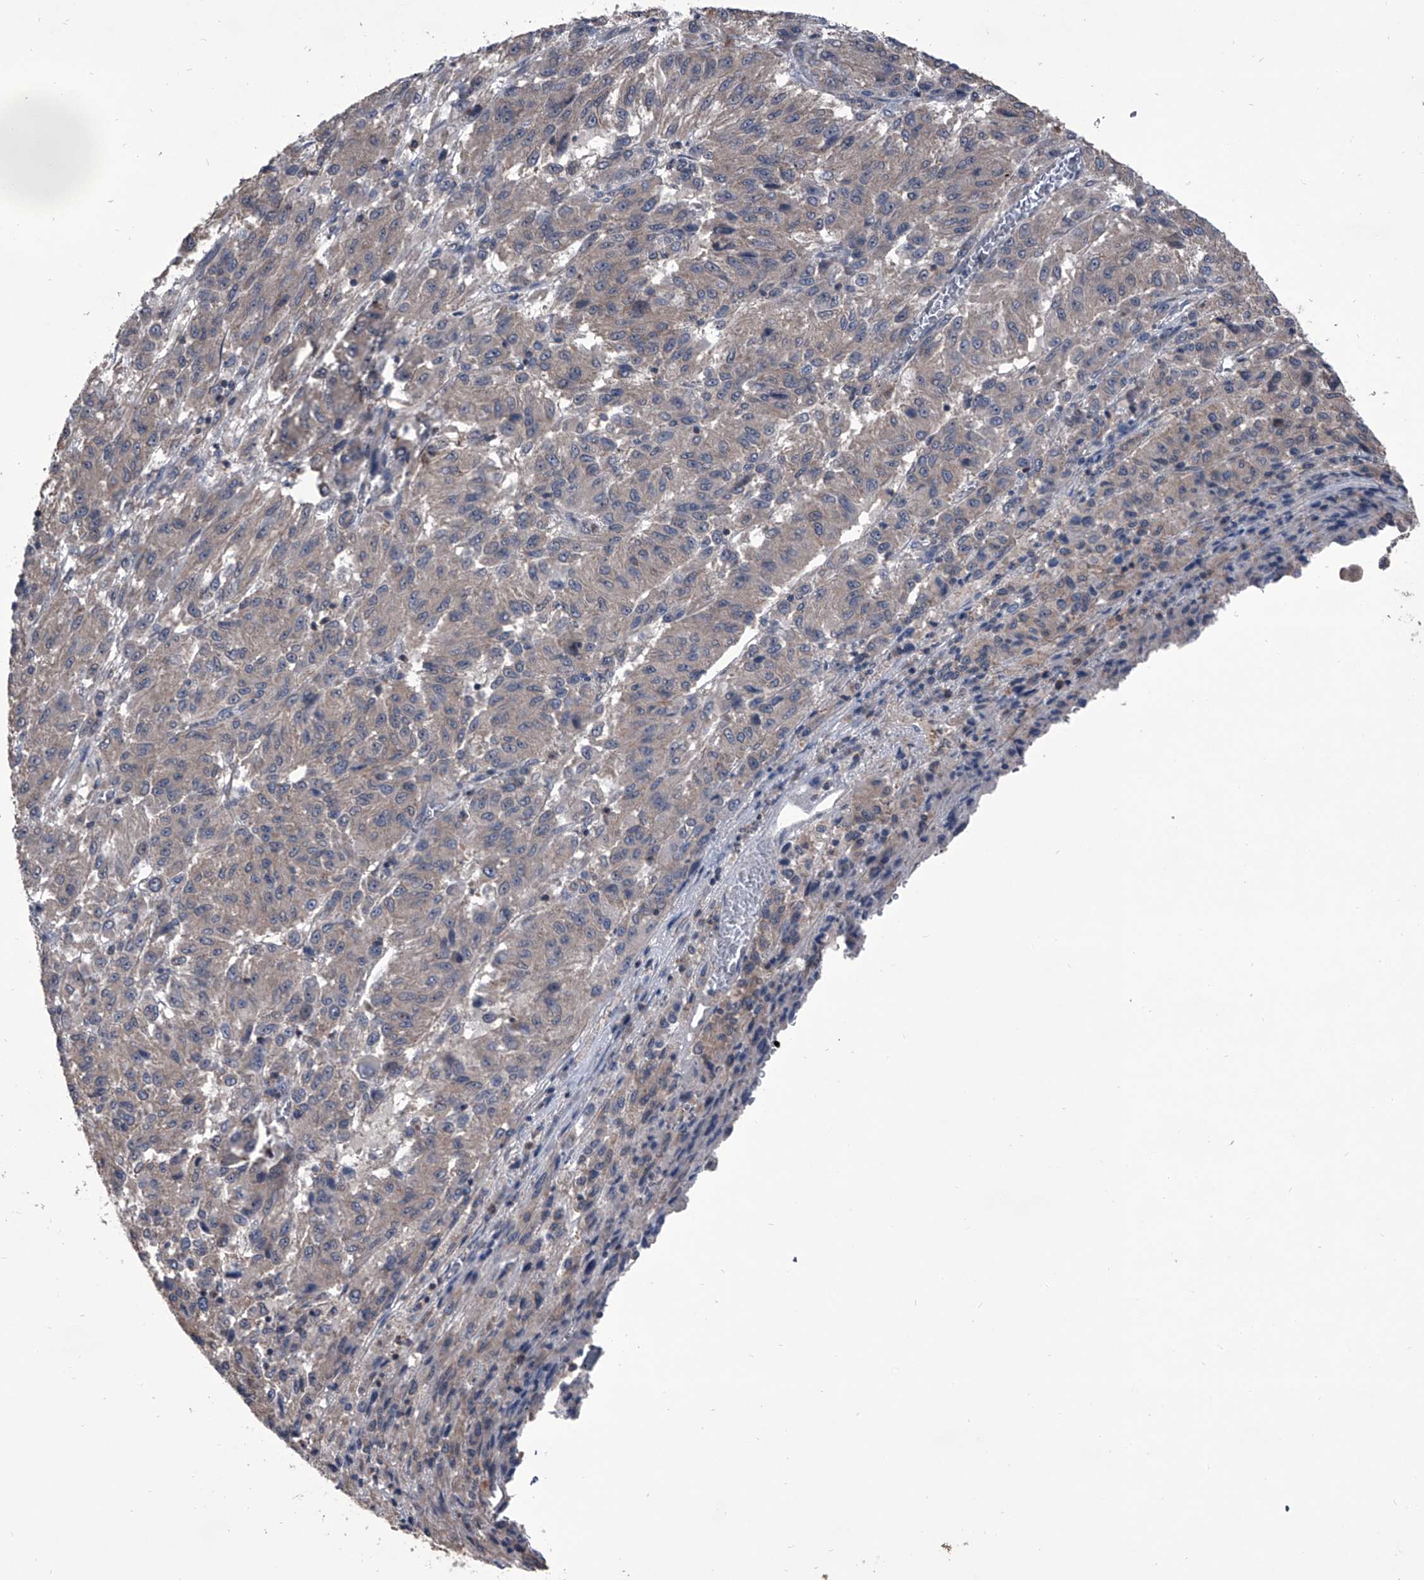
{"staining": {"intensity": "negative", "quantity": "none", "location": "none"}, "tissue": "melanoma", "cell_type": "Tumor cells", "image_type": "cancer", "snomed": [{"axis": "morphology", "description": "Malignant melanoma, Metastatic site"}, {"axis": "topography", "description": "Lung"}], "caption": "Immunohistochemistry (IHC) of human malignant melanoma (metastatic site) shows no staining in tumor cells. (Stains: DAB (3,3'-diaminobenzidine) IHC with hematoxylin counter stain, Microscopy: brightfield microscopy at high magnification).", "gene": "PIP5K1A", "patient": {"sex": "male", "age": 64}}